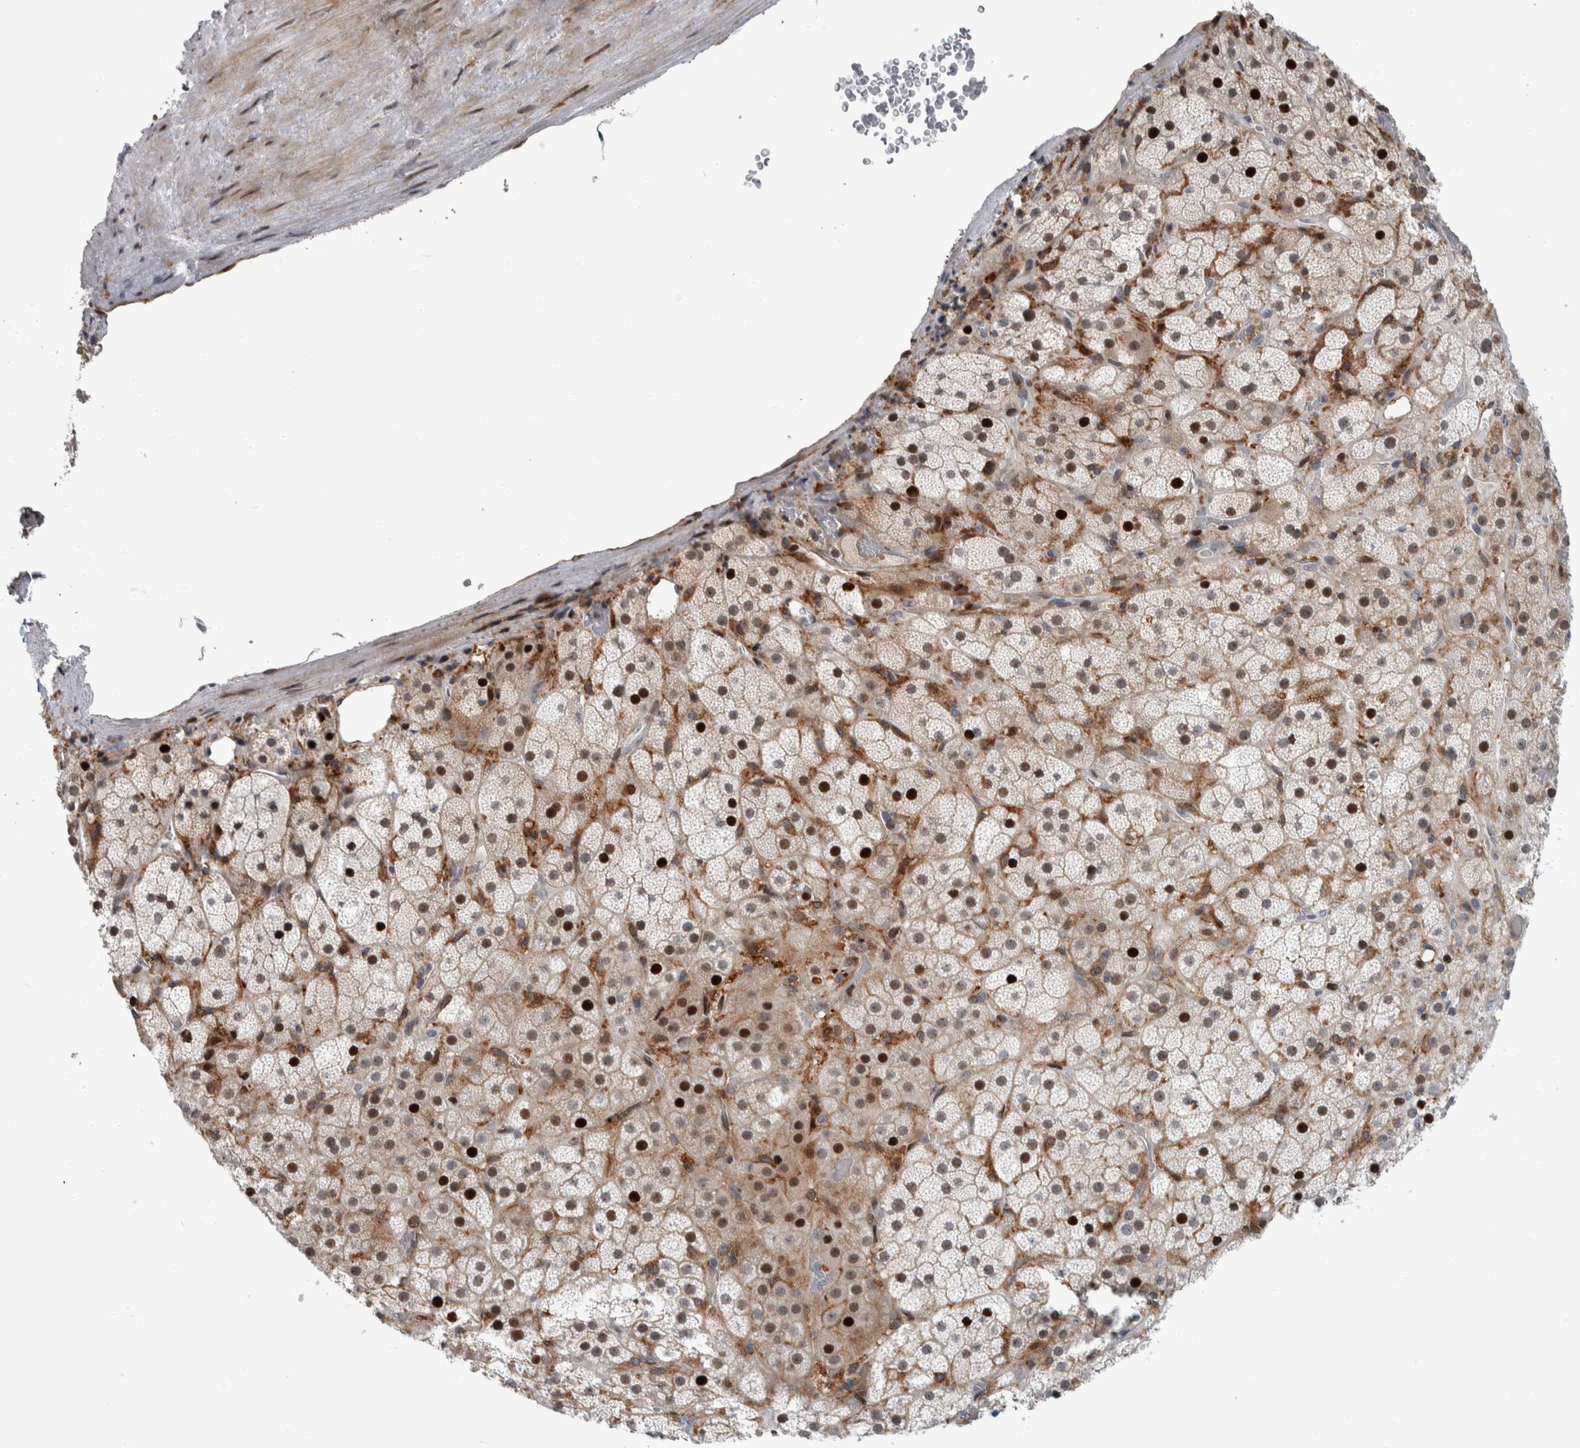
{"staining": {"intensity": "strong", "quantity": "25%-75%", "location": "cytoplasmic/membranous,nuclear"}, "tissue": "adrenal gland", "cell_type": "Glandular cells", "image_type": "normal", "snomed": [{"axis": "morphology", "description": "Normal tissue, NOS"}, {"axis": "topography", "description": "Adrenal gland"}], "caption": "Adrenal gland stained with immunohistochemistry (IHC) exhibits strong cytoplasmic/membranous,nuclear expression in approximately 25%-75% of glandular cells. Nuclei are stained in blue.", "gene": "MSL1", "patient": {"sex": "male", "age": 57}}